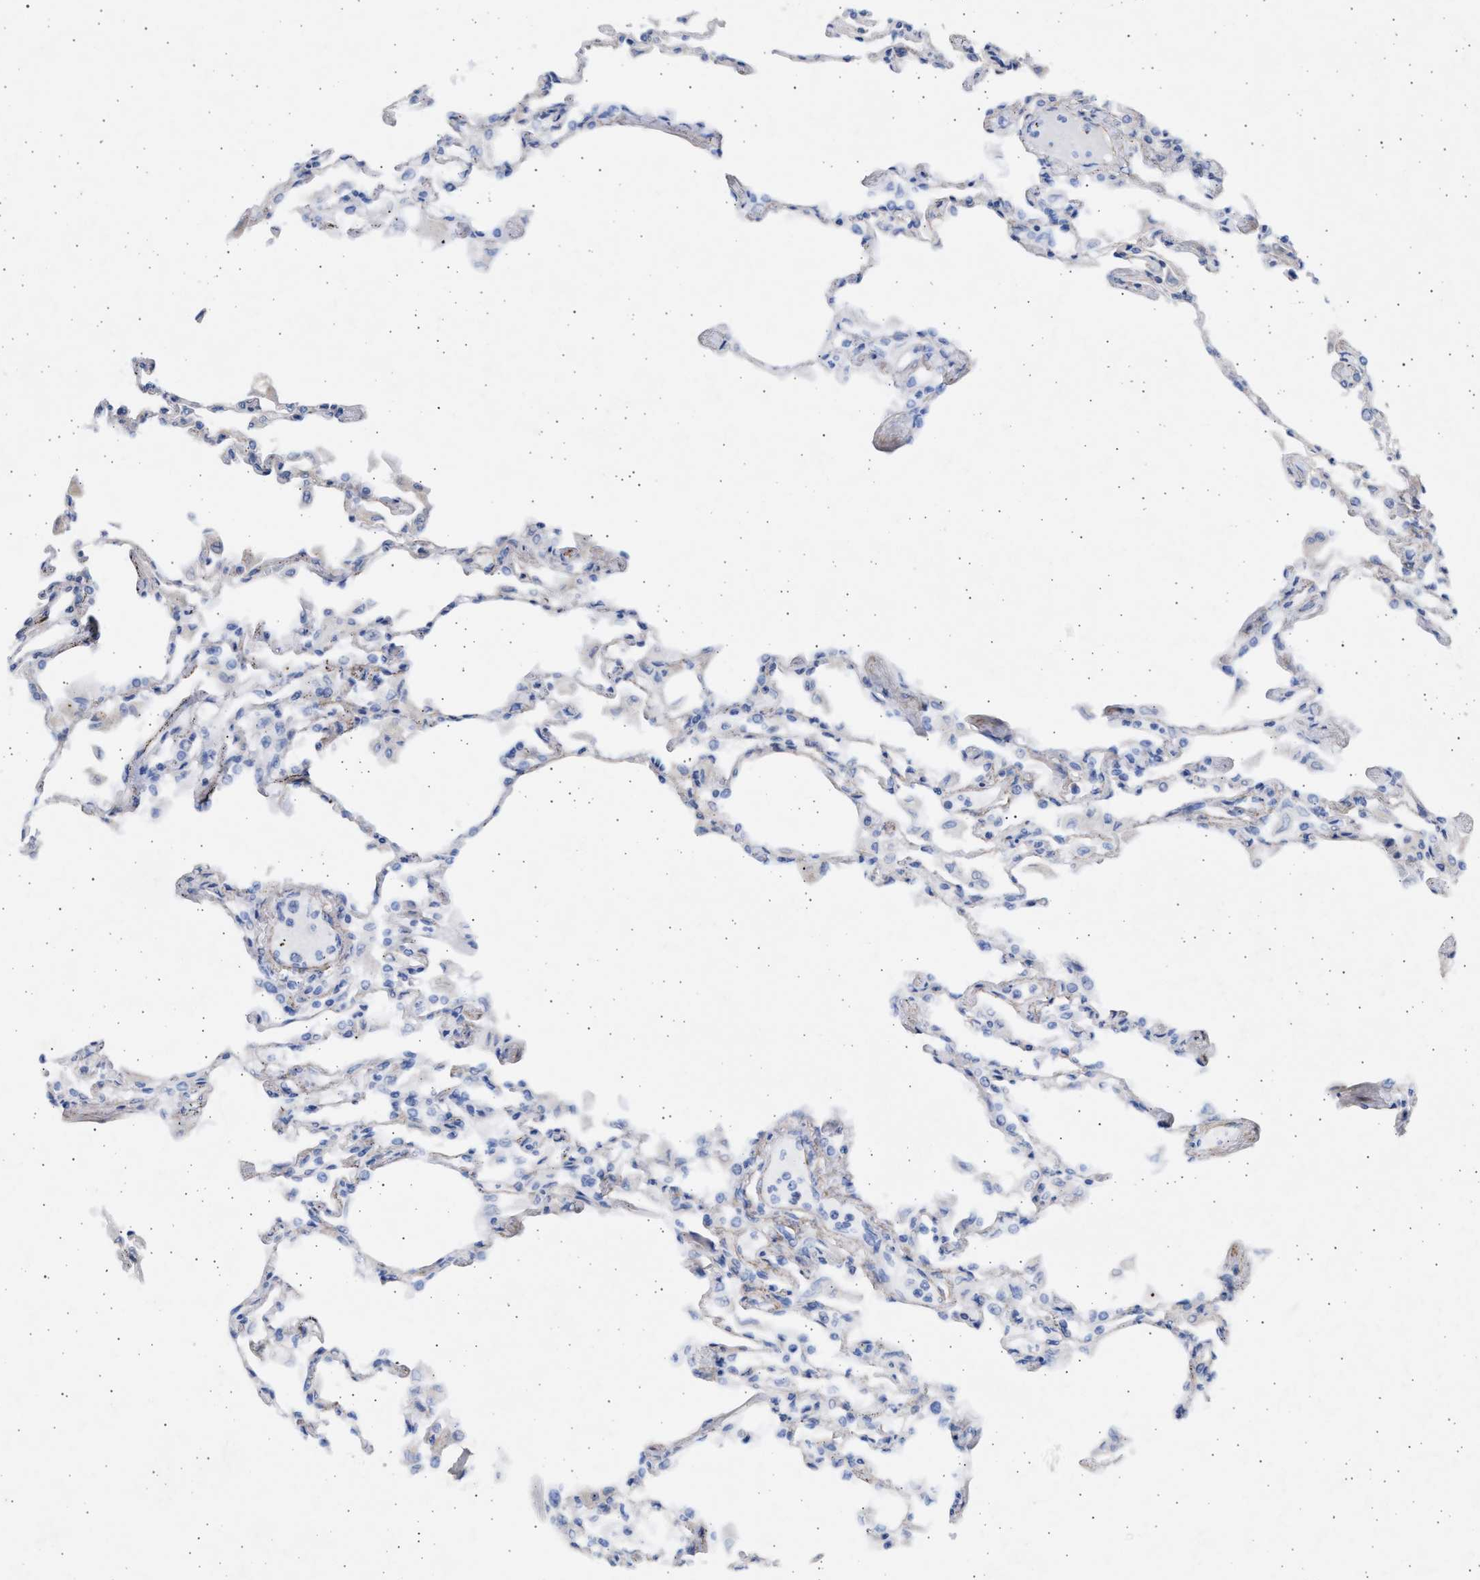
{"staining": {"intensity": "negative", "quantity": "none", "location": "none"}, "tissue": "lung", "cell_type": "Alveolar cells", "image_type": "normal", "snomed": [{"axis": "morphology", "description": "Normal tissue, NOS"}, {"axis": "topography", "description": "Bronchus"}, {"axis": "topography", "description": "Lung"}], "caption": "The immunohistochemistry (IHC) histopathology image has no significant expression in alveolar cells of lung. (Immunohistochemistry (ihc), brightfield microscopy, high magnification).", "gene": "NBR1", "patient": {"sex": "female", "age": 49}}